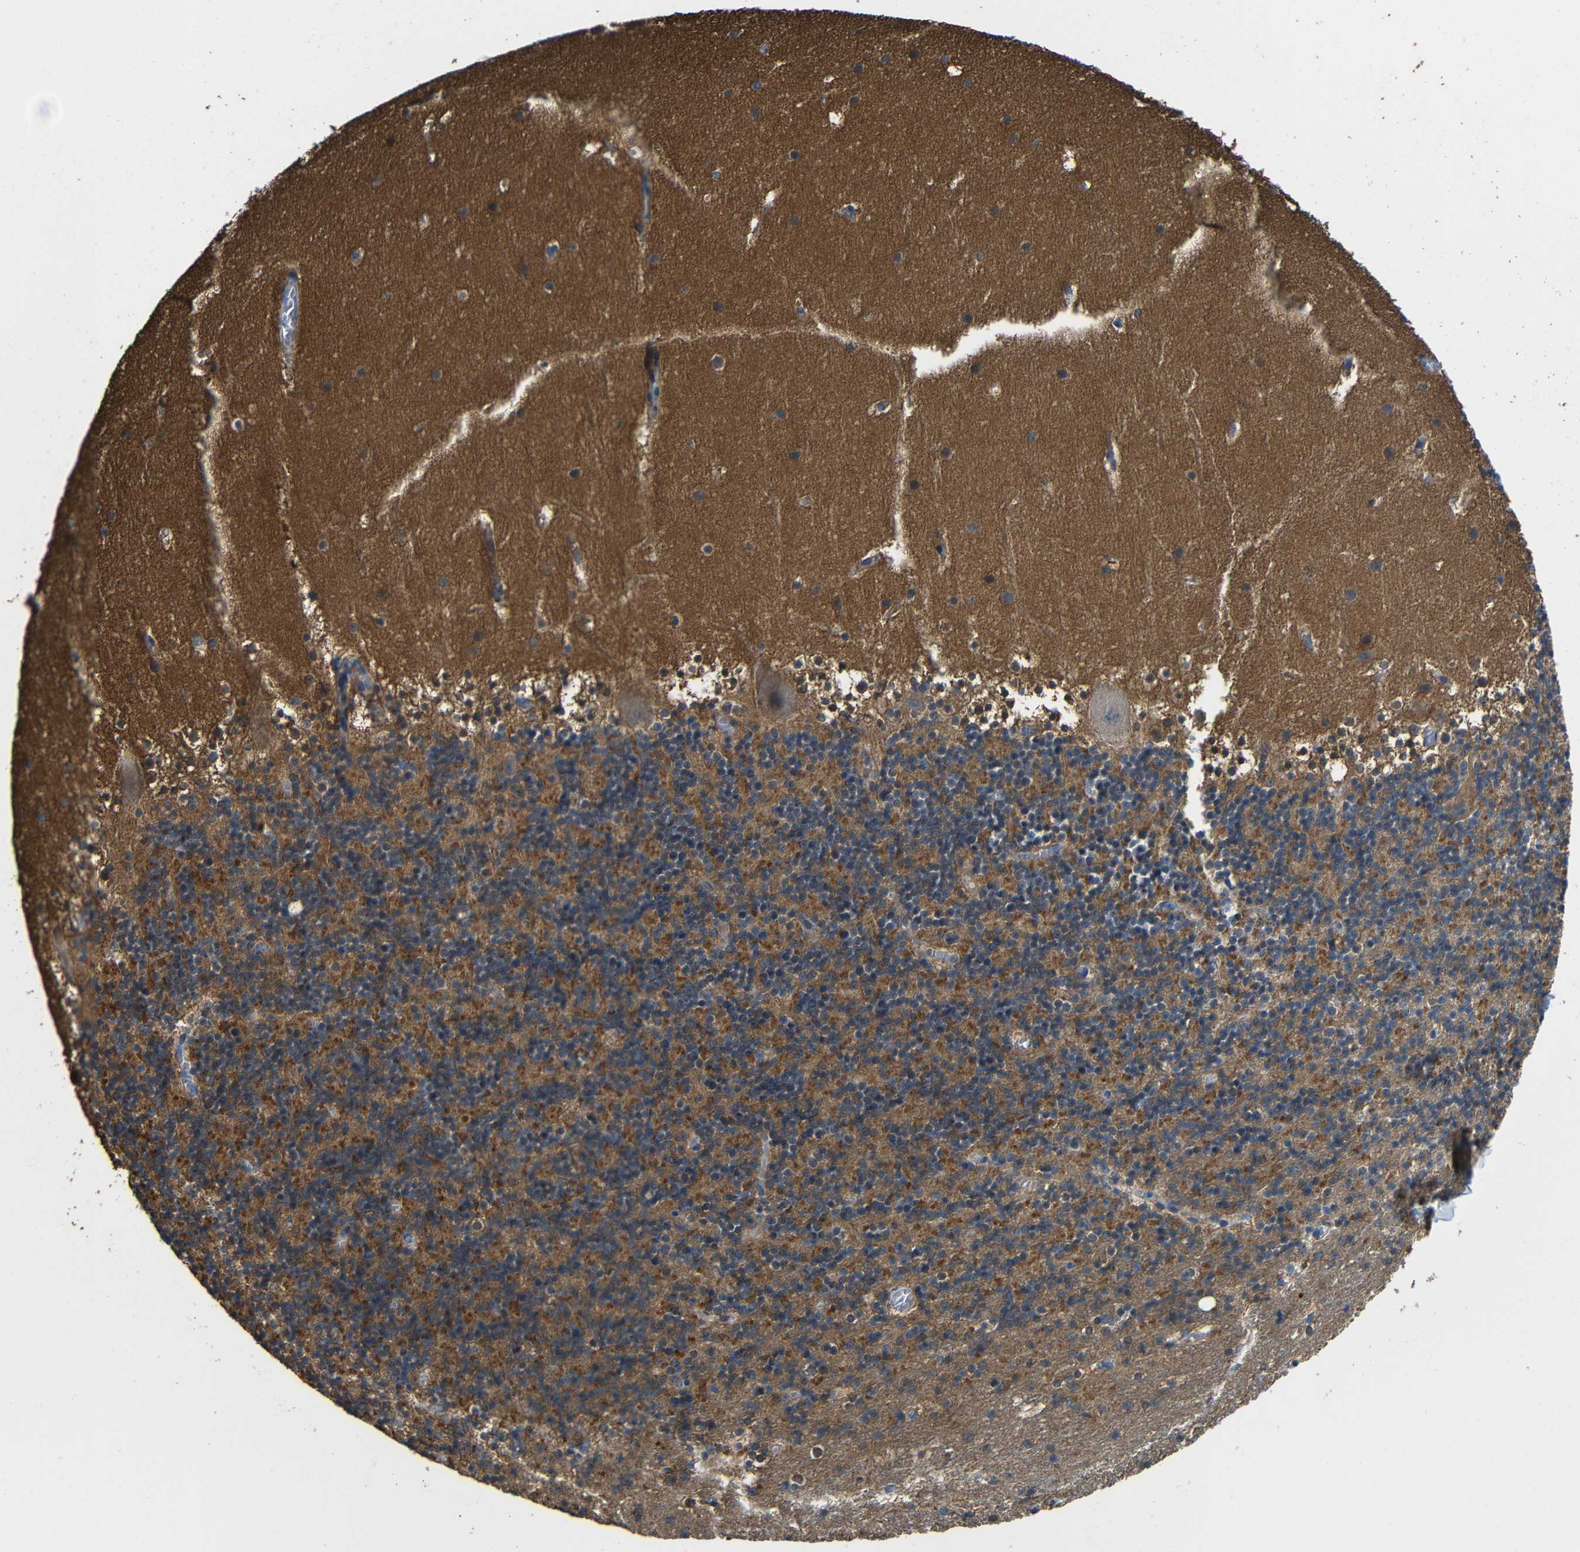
{"staining": {"intensity": "moderate", "quantity": "25%-75%", "location": "cytoplasmic/membranous"}, "tissue": "cerebellum", "cell_type": "Cells in granular layer", "image_type": "normal", "snomed": [{"axis": "morphology", "description": "Normal tissue, NOS"}, {"axis": "topography", "description": "Cerebellum"}], "caption": "This is an image of immunohistochemistry (IHC) staining of normal cerebellum, which shows moderate expression in the cytoplasmic/membranous of cells in granular layer.", "gene": "GDI1", "patient": {"sex": "male", "age": 45}}